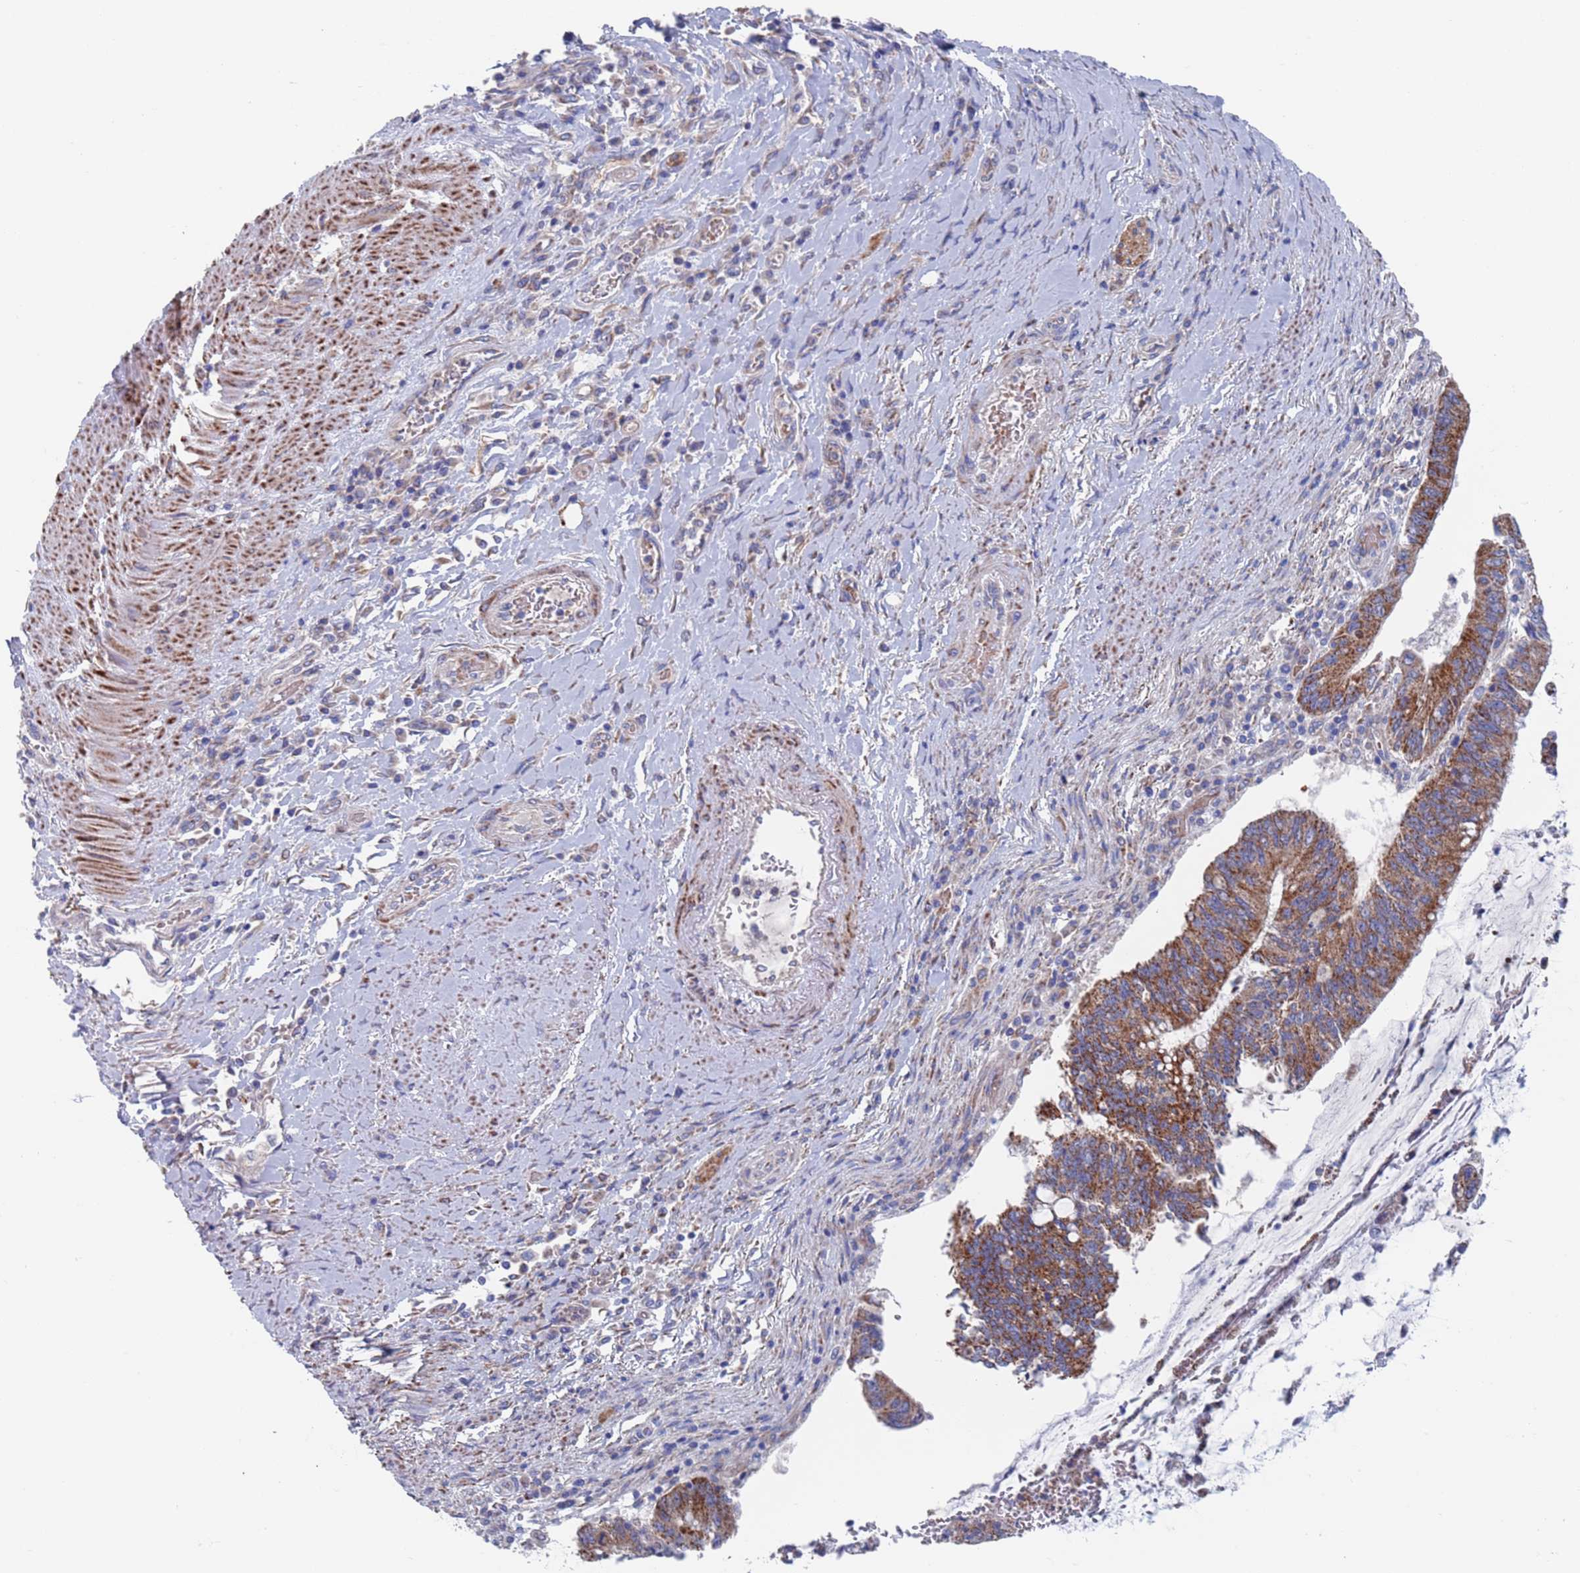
{"staining": {"intensity": "moderate", "quantity": ">75%", "location": "cytoplasmic/membranous"}, "tissue": "pancreatic cancer", "cell_type": "Tumor cells", "image_type": "cancer", "snomed": [{"axis": "morphology", "description": "Adenocarcinoma, NOS"}, {"axis": "topography", "description": "Pancreas"}], "caption": "DAB immunohistochemical staining of adenocarcinoma (pancreatic) displays moderate cytoplasmic/membranous protein expression in approximately >75% of tumor cells.", "gene": "CHCHD6", "patient": {"sex": "female", "age": 50}}